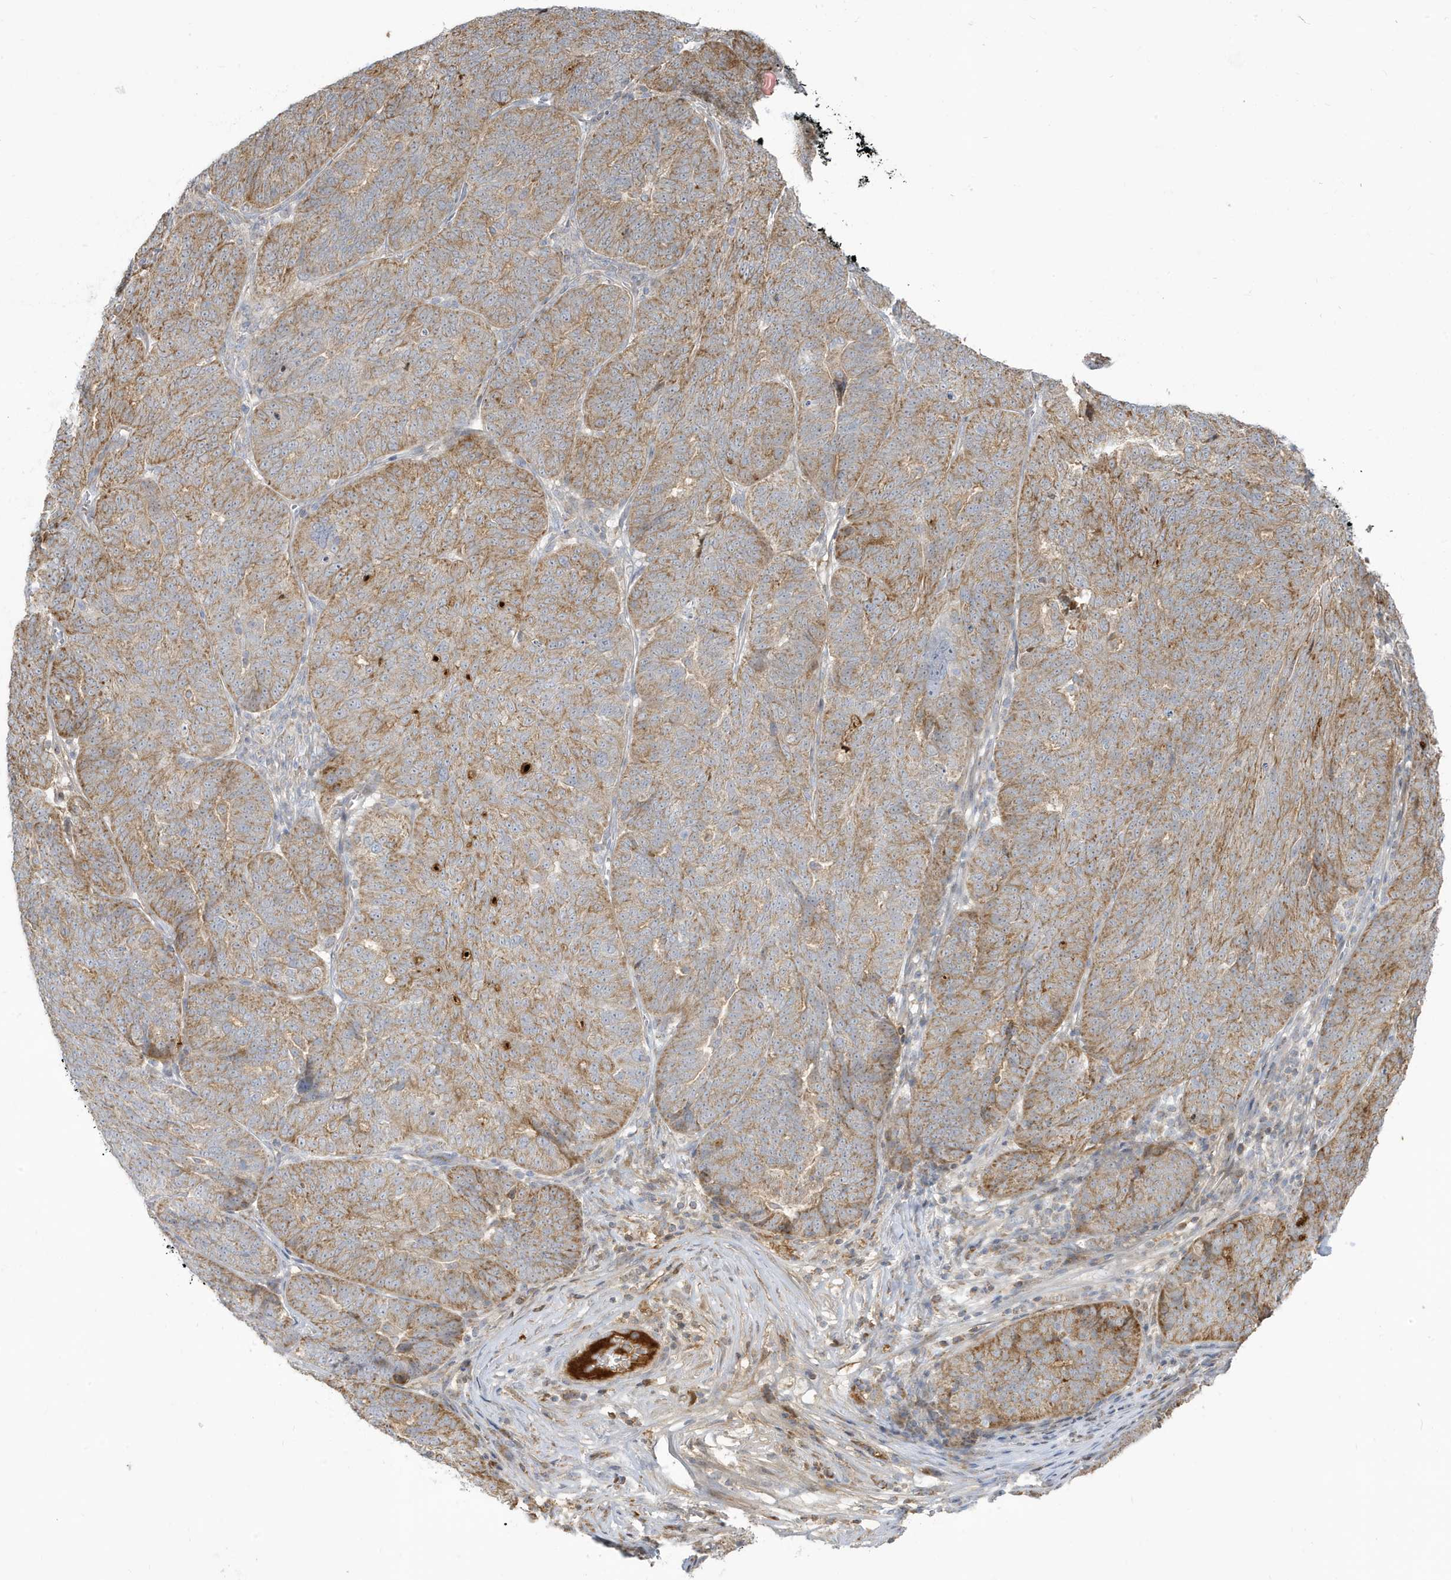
{"staining": {"intensity": "moderate", "quantity": ">75%", "location": "cytoplasmic/membranous"}, "tissue": "ovarian cancer", "cell_type": "Tumor cells", "image_type": "cancer", "snomed": [{"axis": "morphology", "description": "Cystadenocarcinoma, serous, NOS"}, {"axis": "topography", "description": "Ovary"}], "caption": "This is an image of IHC staining of ovarian cancer, which shows moderate expression in the cytoplasmic/membranous of tumor cells.", "gene": "IFT57", "patient": {"sex": "female", "age": 59}}